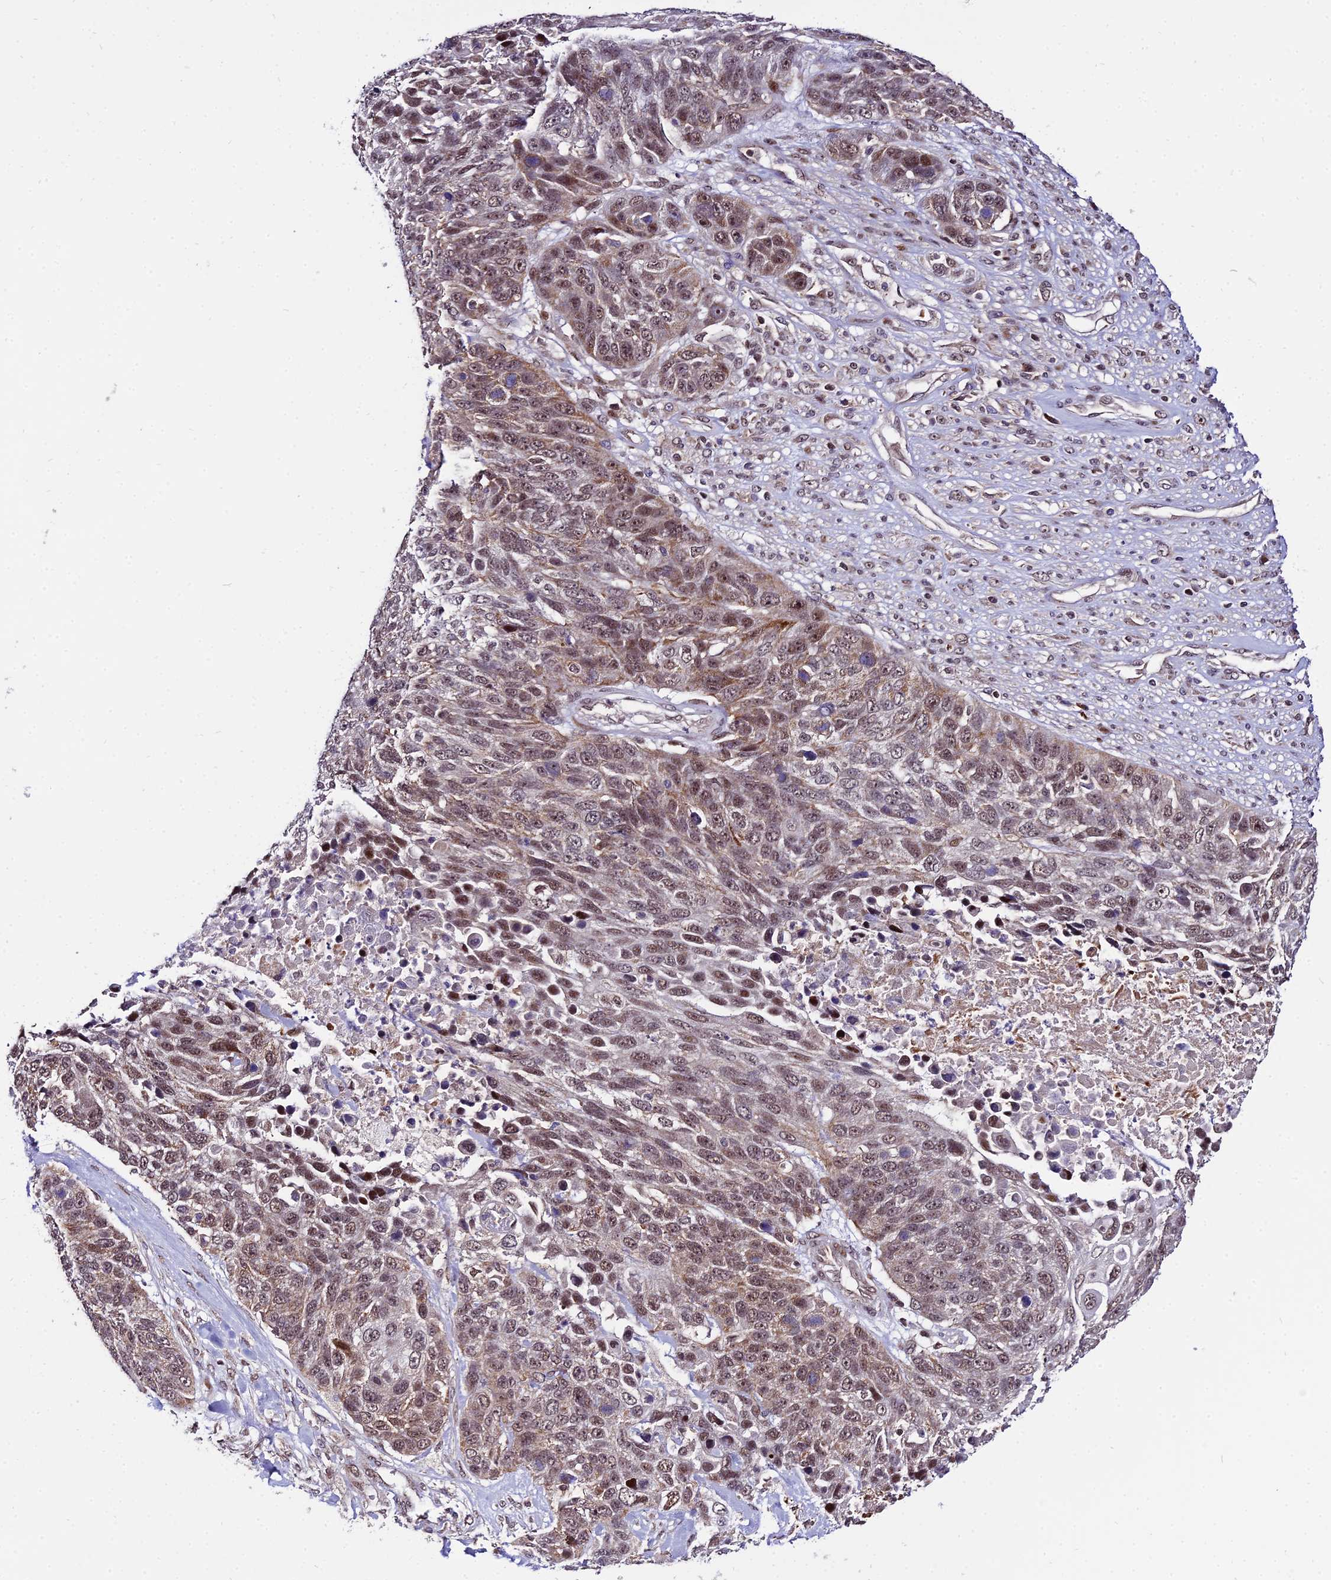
{"staining": {"intensity": "moderate", "quantity": ">75%", "location": "cytoplasmic/membranous,nuclear"}, "tissue": "lung cancer", "cell_type": "Tumor cells", "image_type": "cancer", "snomed": [{"axis": "morphology", "description": "Normal tissue, NOS"}, {"axis": "morphology", "description": "Squamous cell carcinoma, NOS"}, {"axis": "topography", "description": "Lymph node"}, {"axis": "topography", "description": "Lung"}], "caption": "Immunohistochemistry (DAB (3,3'-diaminobenzidine)) staining of lung squamous cell carcinoma reveals moderate cytoplasmic/membranous and nuclear protein expression in about >75% of tumor cells.", "gene": "CIB3", "patient": {"sex": "male", "age": 66}}